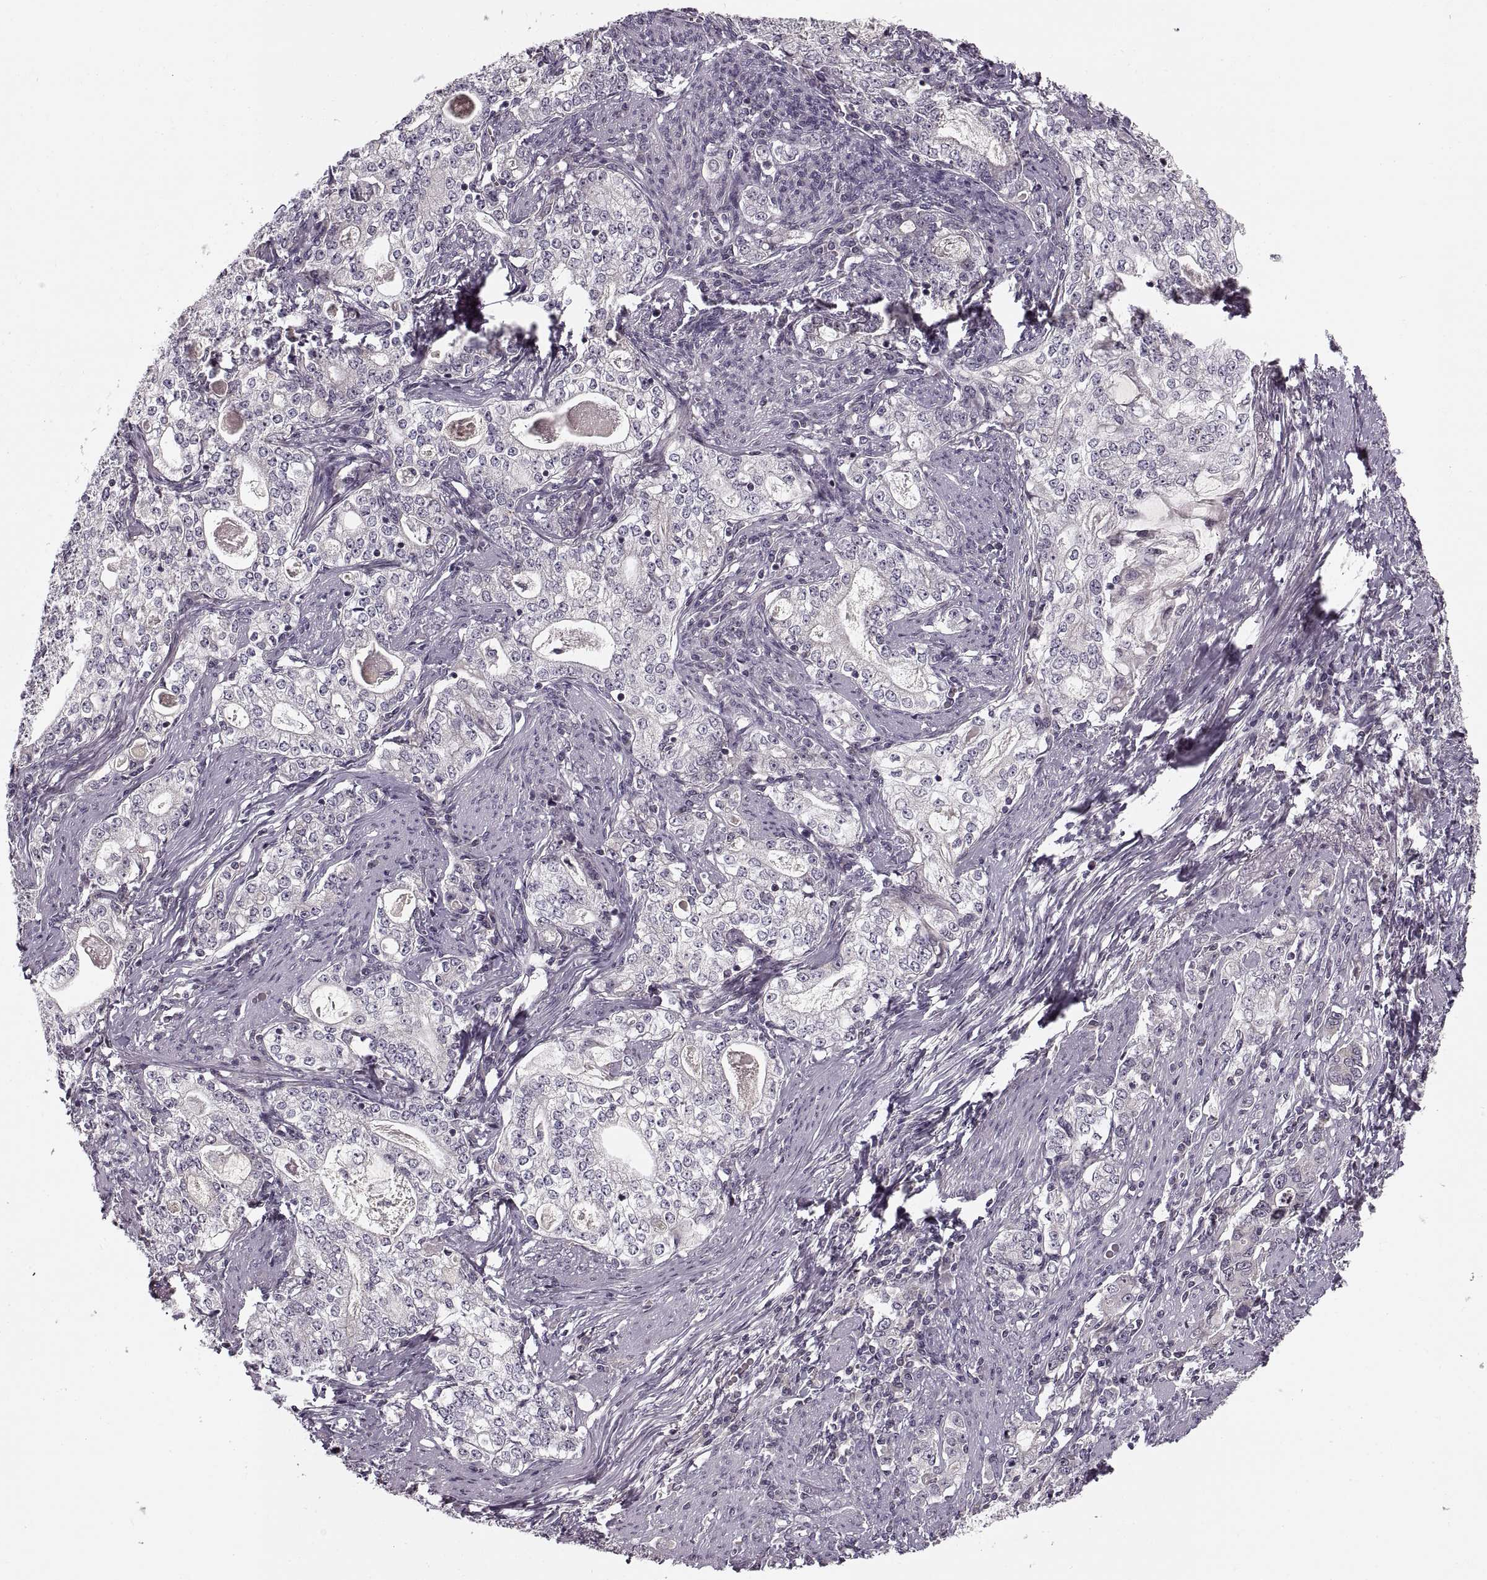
{"staining": {"intensity": "negative", "quantity": "none", "location": "none"}, "tissue": "stomach cancer", "cell_type": "Tumor cells", "image_type": "cancer", "snomed": [{"axis": "morphology", "description": "Adenocarcinoma, NOS"}, {"axis": "topography", "description": "Stomach, lower"}], "caption": "A high-resolution image shows immunohistochemistry (IHC) staining of stomach adenocarcinoma, which exhibits no significant expression in tumor cells.", "gene": "ASIC3", "patient": {"sex": "female", "age": 72}}